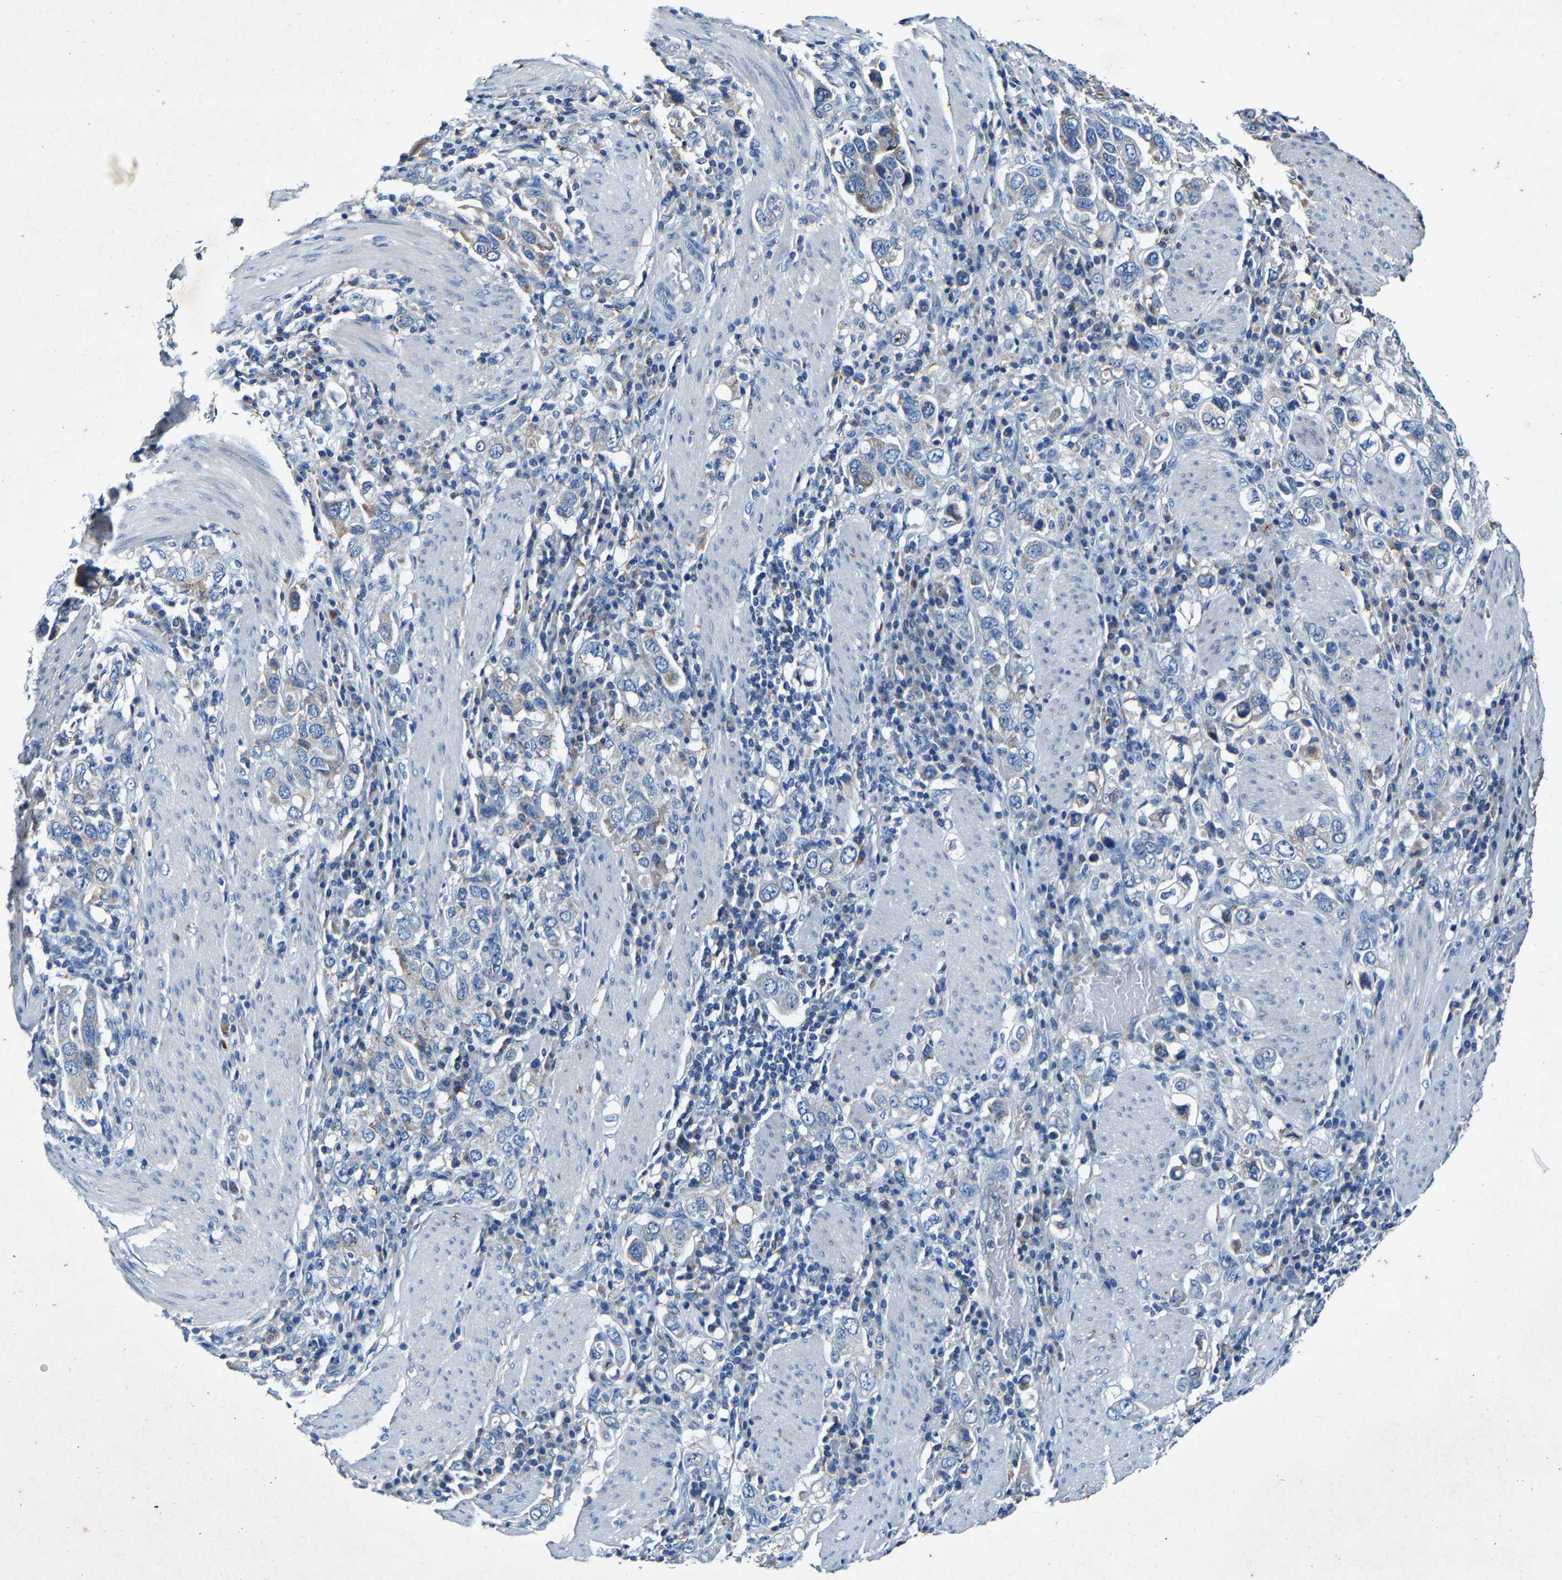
{"staining": {"intensity": "negative", "quantity": "none", "location": "none"}, "tissue": "stomach cancer", "cell_type": "Tumor cells", "image_type": "cancer", "snomed": [{"axis": "morphology", "description": "Adenocarcinoma, NOS"}, {"axis": "topography", "description": "Stomach, upper"}], "caption": "DAB (3,3'-diaminobenzidine) immunohistochemical staining of human adenocarcinoma (stomach) shows no significant expression in tumor cells.", "gene": "SLC25A25", "patient": {"sex": "male", "age": 62}}